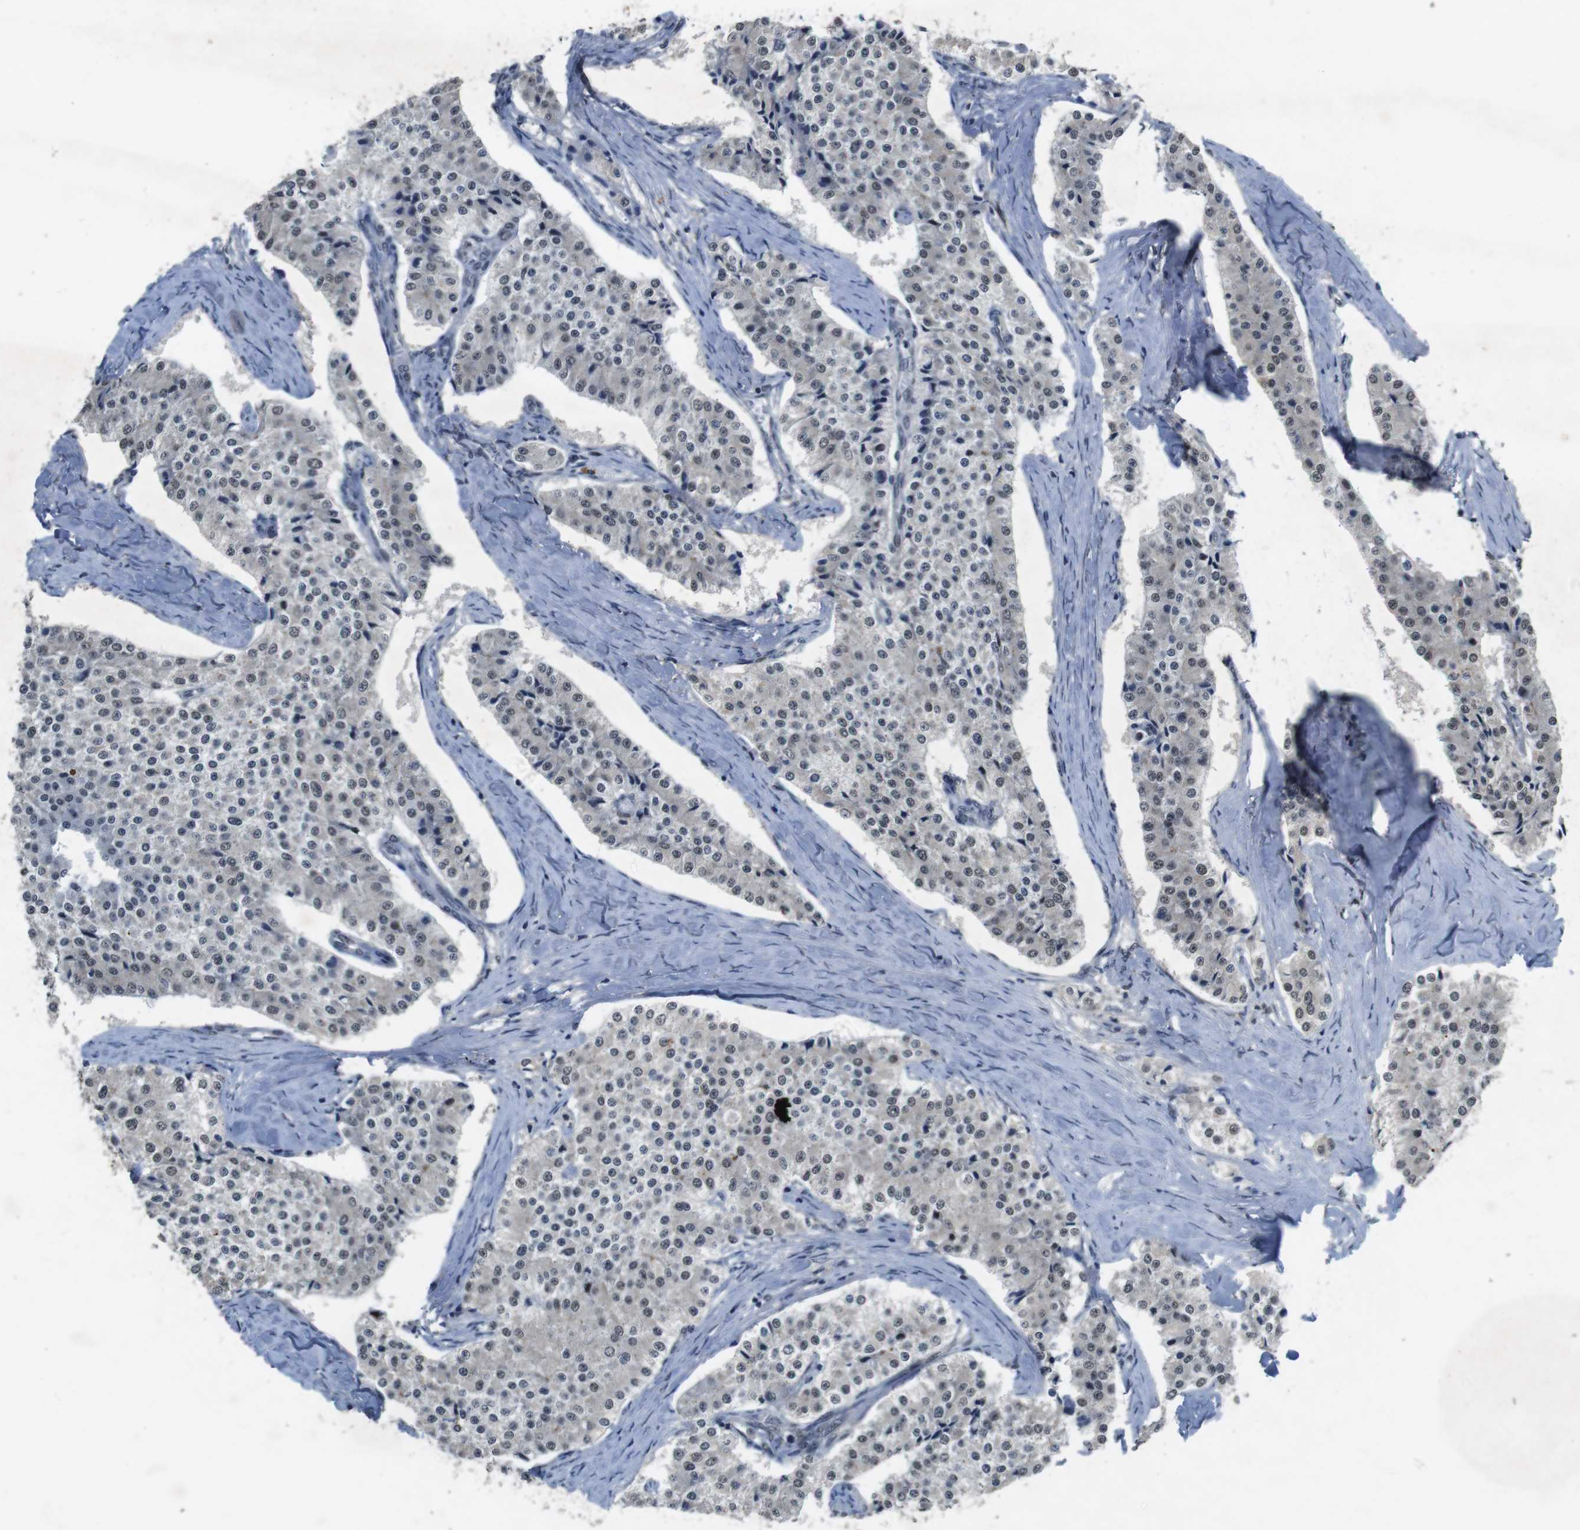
{"staining": {"intensity": "negative", "quantity": "none", "location": "none"}, "tissue": "carcinoid", "cell_type": "Tumor cells", "image_type": "cancer", "snomed": [{"axis": "morphology", "description": "Carcinoid, malignant, NOS"}, {"axis": "topography", "description": "Colon"}], "caption": "IHC image of human carcinoid (malignant) stained for a protein (brown), which displays no positivity in tumor cells.", "gene": "USP7", "patient": {"sex": "female", "age": 52}}